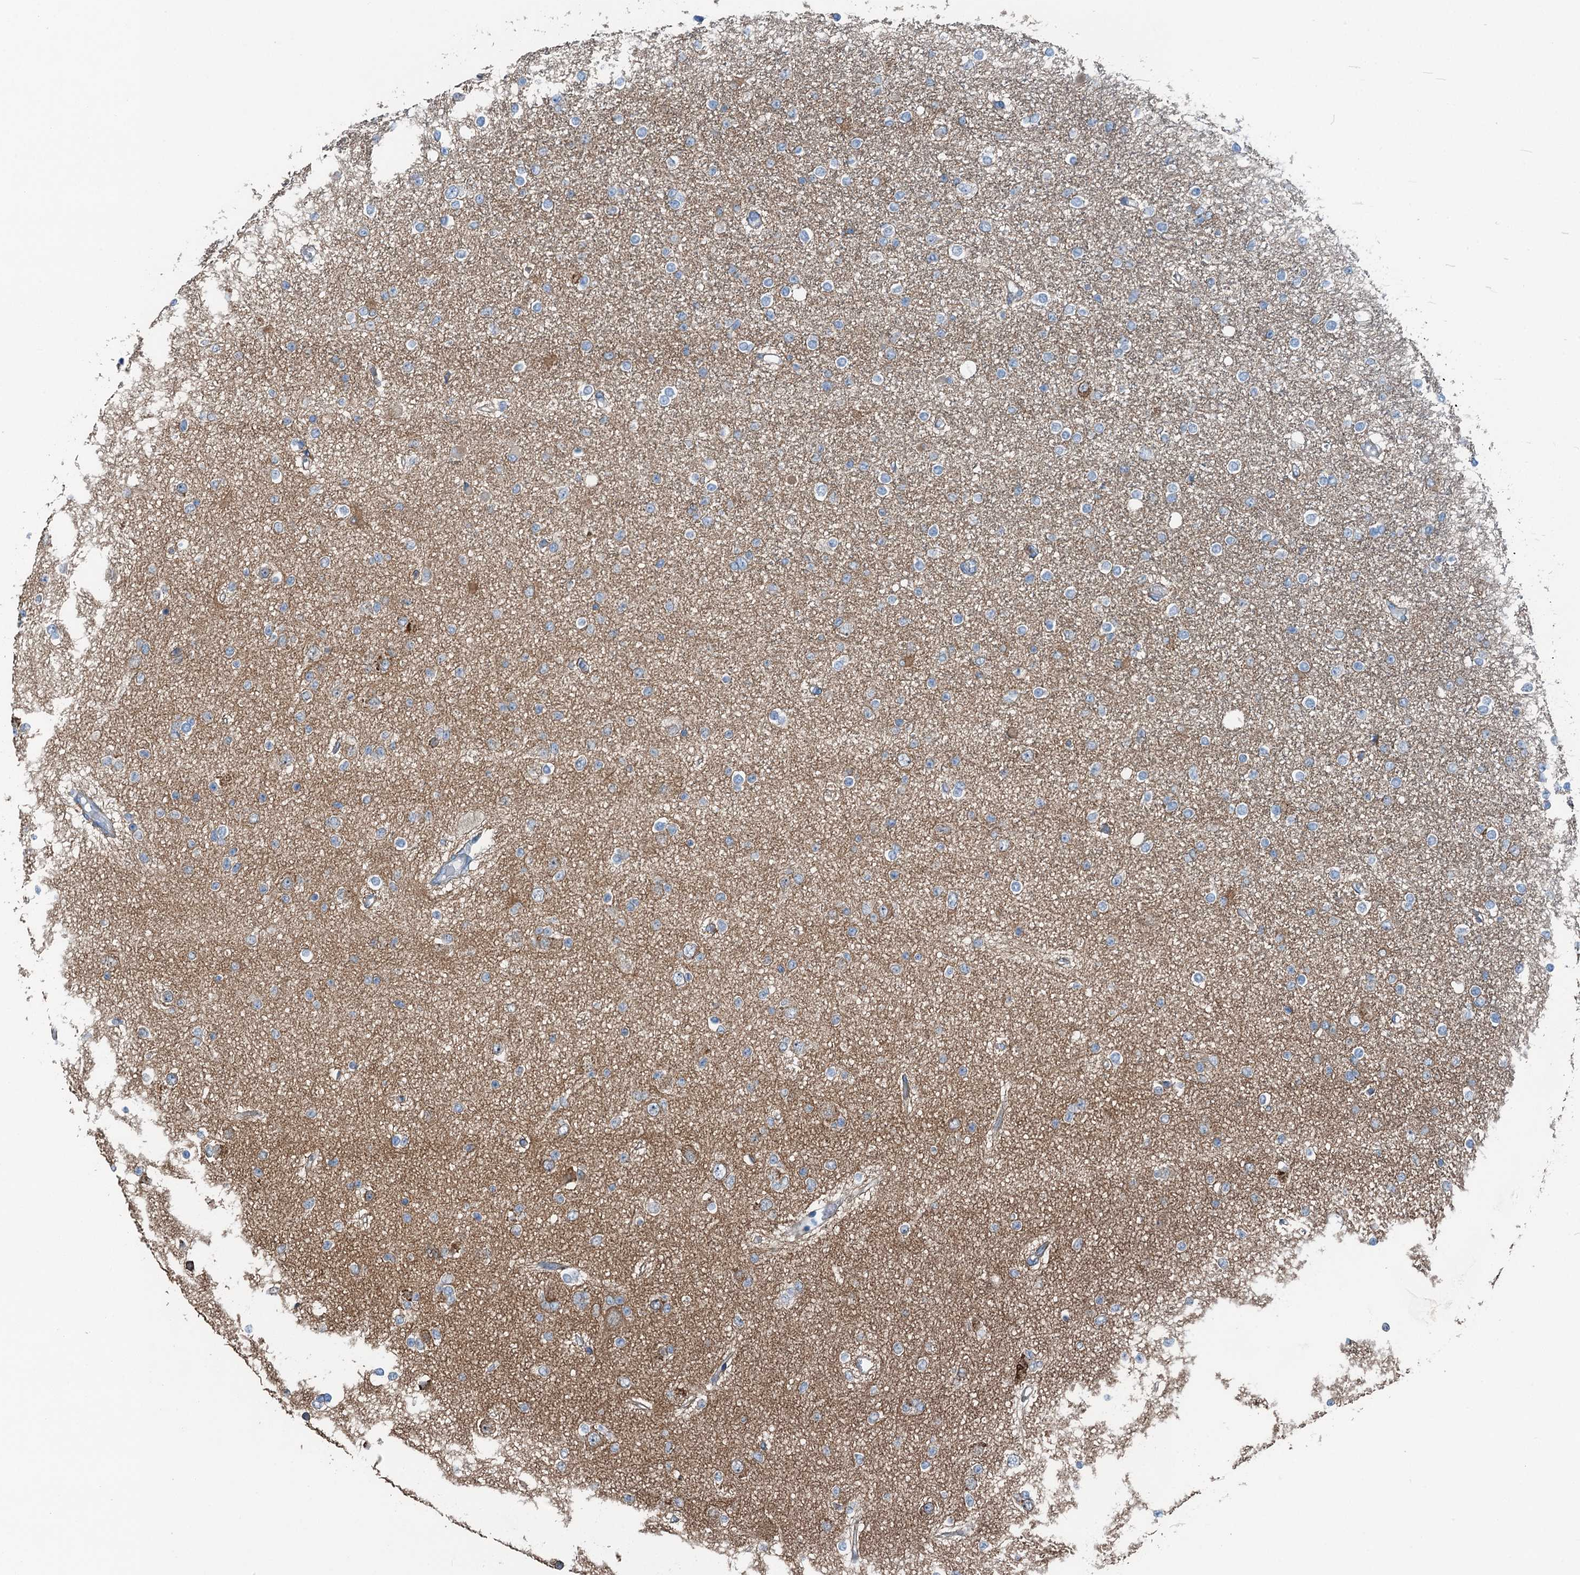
{"staining": {"intensity": "negative", "quantity": "none", "location": "none"}, "tissue": "glioma", "cell_type": "Tumor cells", "image_type": "cancer", "snomed": [{"axis": "morphology", "description": "Glioma, malignant, Low grade"}, {"axis": "topography", "description": "Brain"}], "caption": "Immunohistochemistry (IHC) of human glioma reveals no staining in tumor cells. Nuclei are stained in blue.", "gene": "TMOD2", "patient": {"sex": "female", "age": 22}}